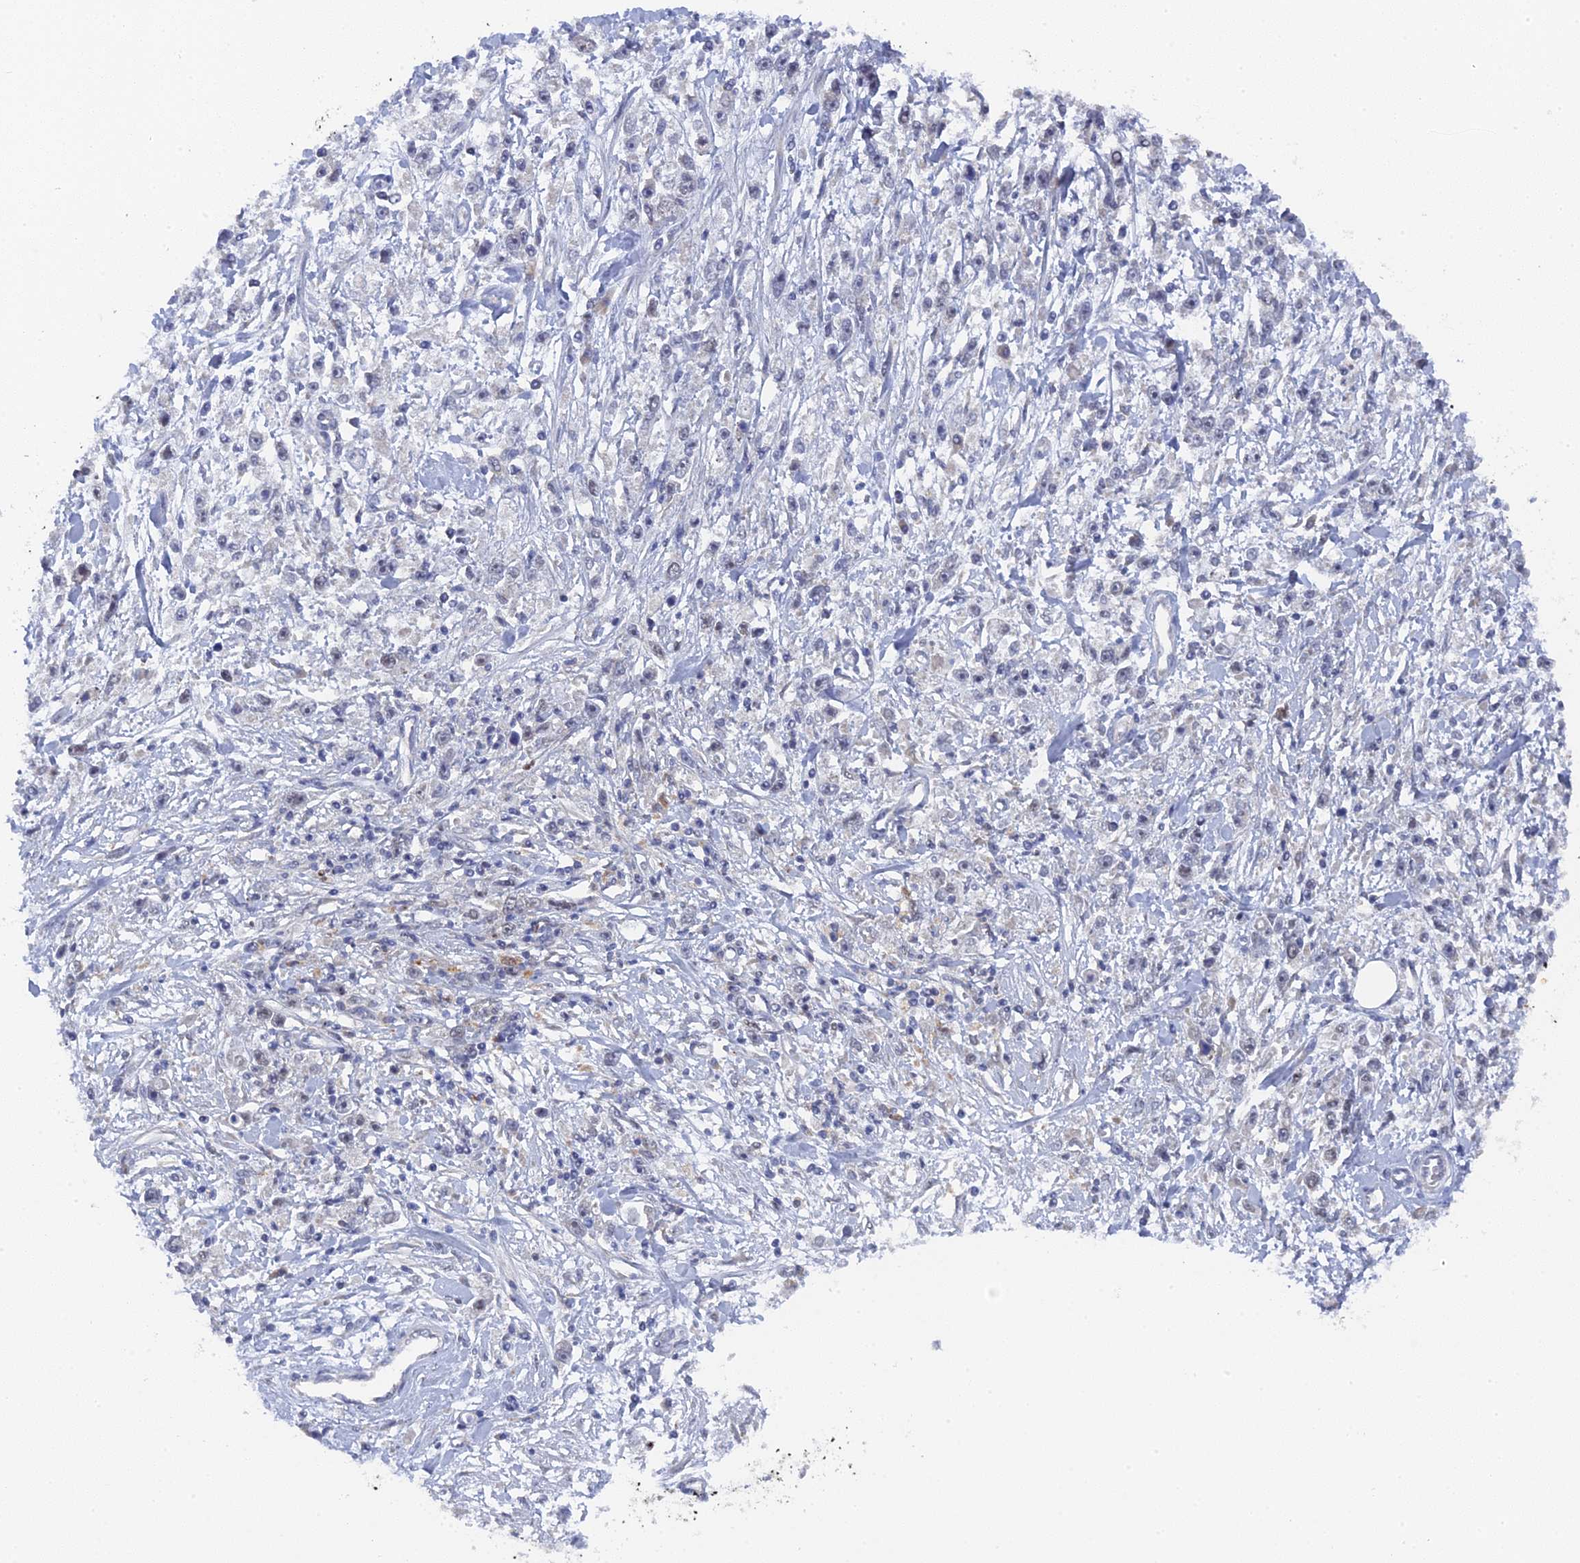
{"staining": {"intensity": "negative", "quantity": "none", "location": "none"}, "tissue": "stomach cancer", "cell_type": "Tumor cells", "image_type": "cancer", "snomed": [{"axis": "morphology", "description": "Adenocarcinoma, NOS"}, {"axis": "topography", "description": "Stomach"}], "caption": "DAB immunohistochemical staining of human stomach cancer demonstrates no significant positivity in tumor cells. (Immunohistochemistry (ihc), brightfield microscopy, high magnification).", "gene": "MIGA2", "patient": {"sex": "female", "age": 59}}